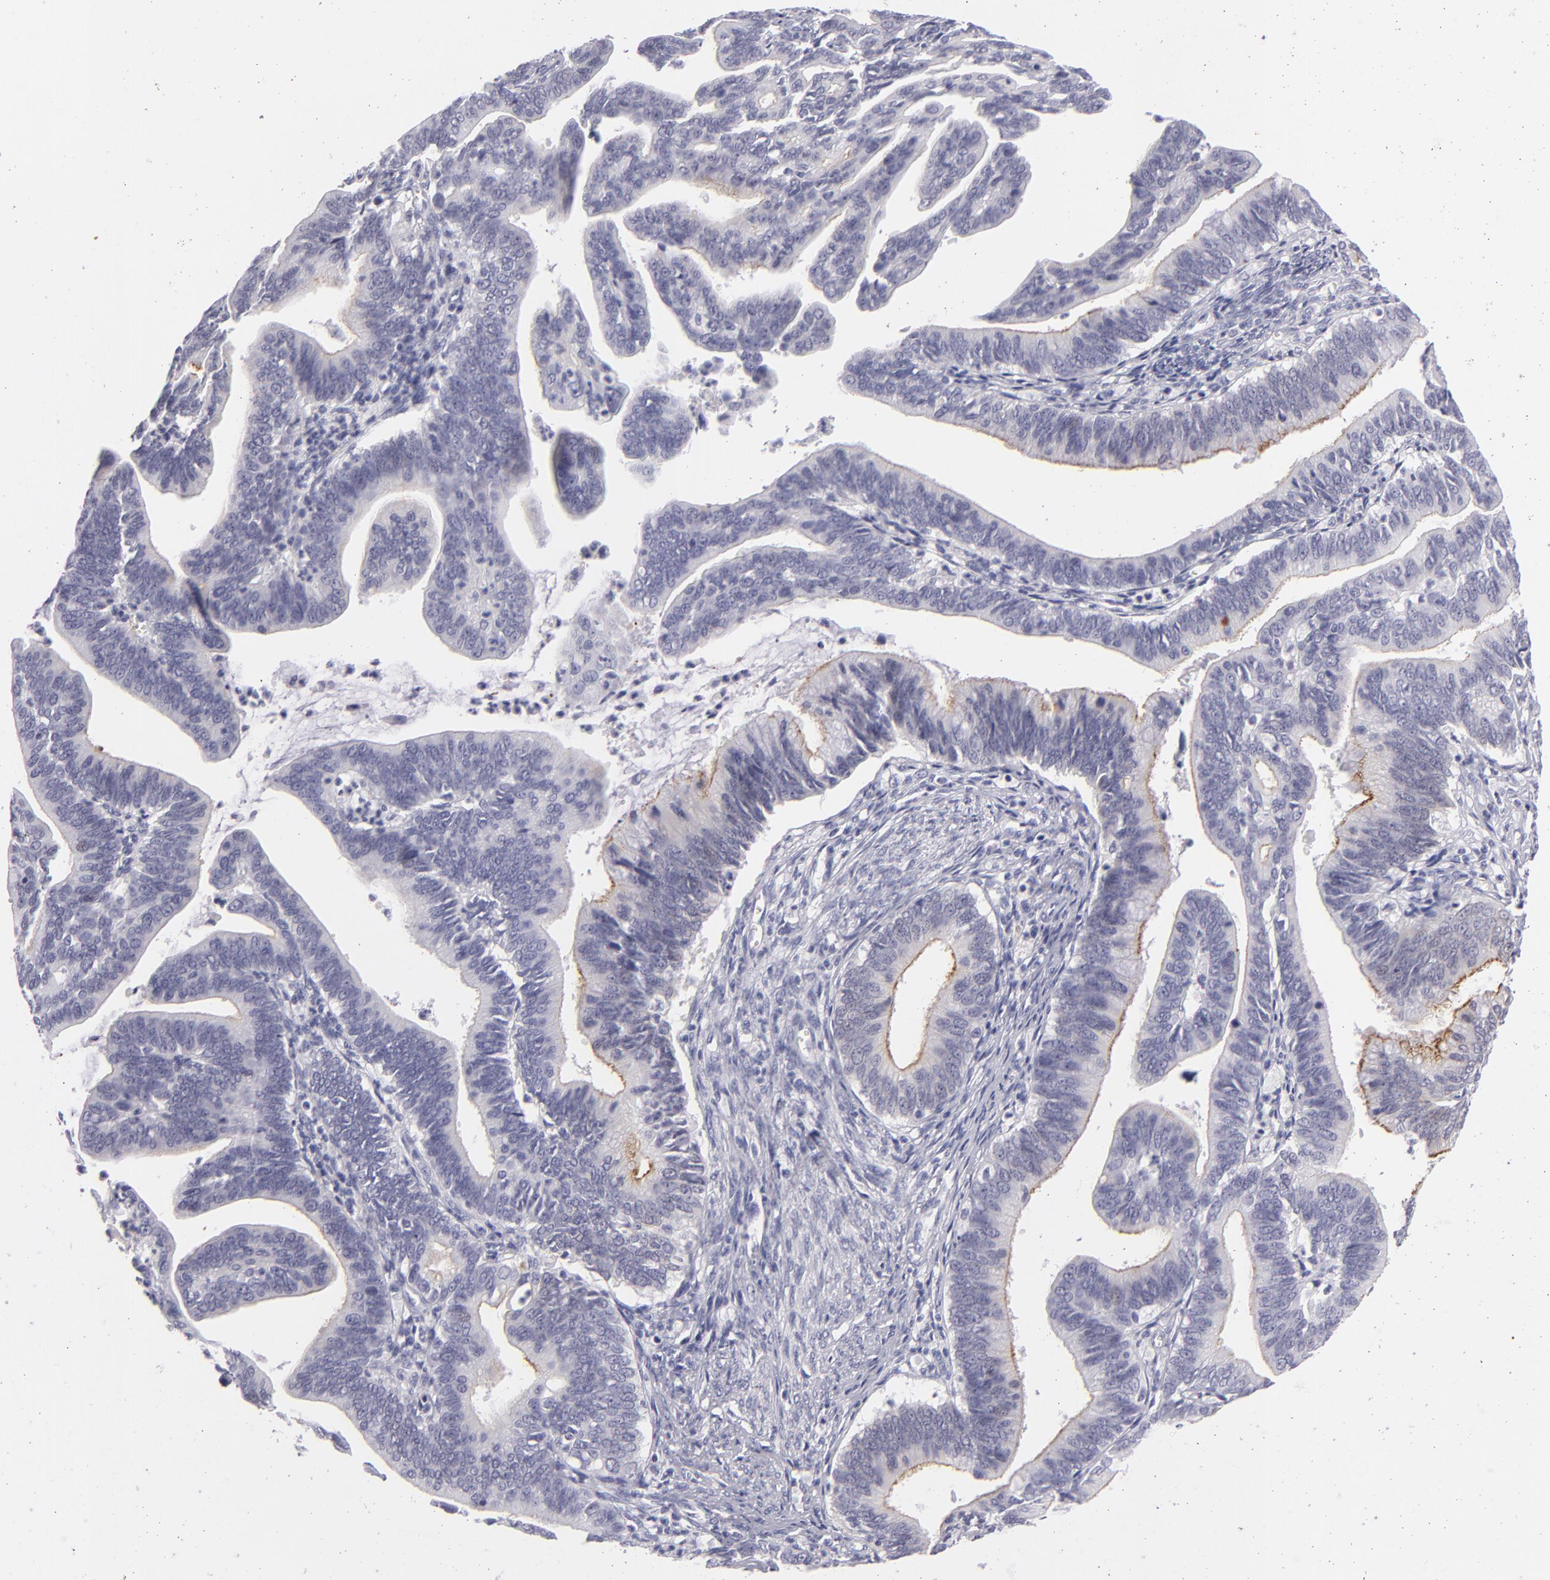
{"staining": {"intensity": "moderate", "quantity": "<25%", "location": "none"}, "tissue": "cervical cancer", "cell_type": "Tumor cells", "image_type": "cancer", "snomed": [{"axis": "morphology", "description": "Adenocarcinoma, NOS"}, {"axis": "topography", "description": "Cervix"}], "caption": "This is a photomicrograph of IHC staining of adenocarcinoma (cervical), which shows moderate staining in the None of tumor cells.", "gene": "VIL1", "patient": {"sex": "female", "age": 47}}